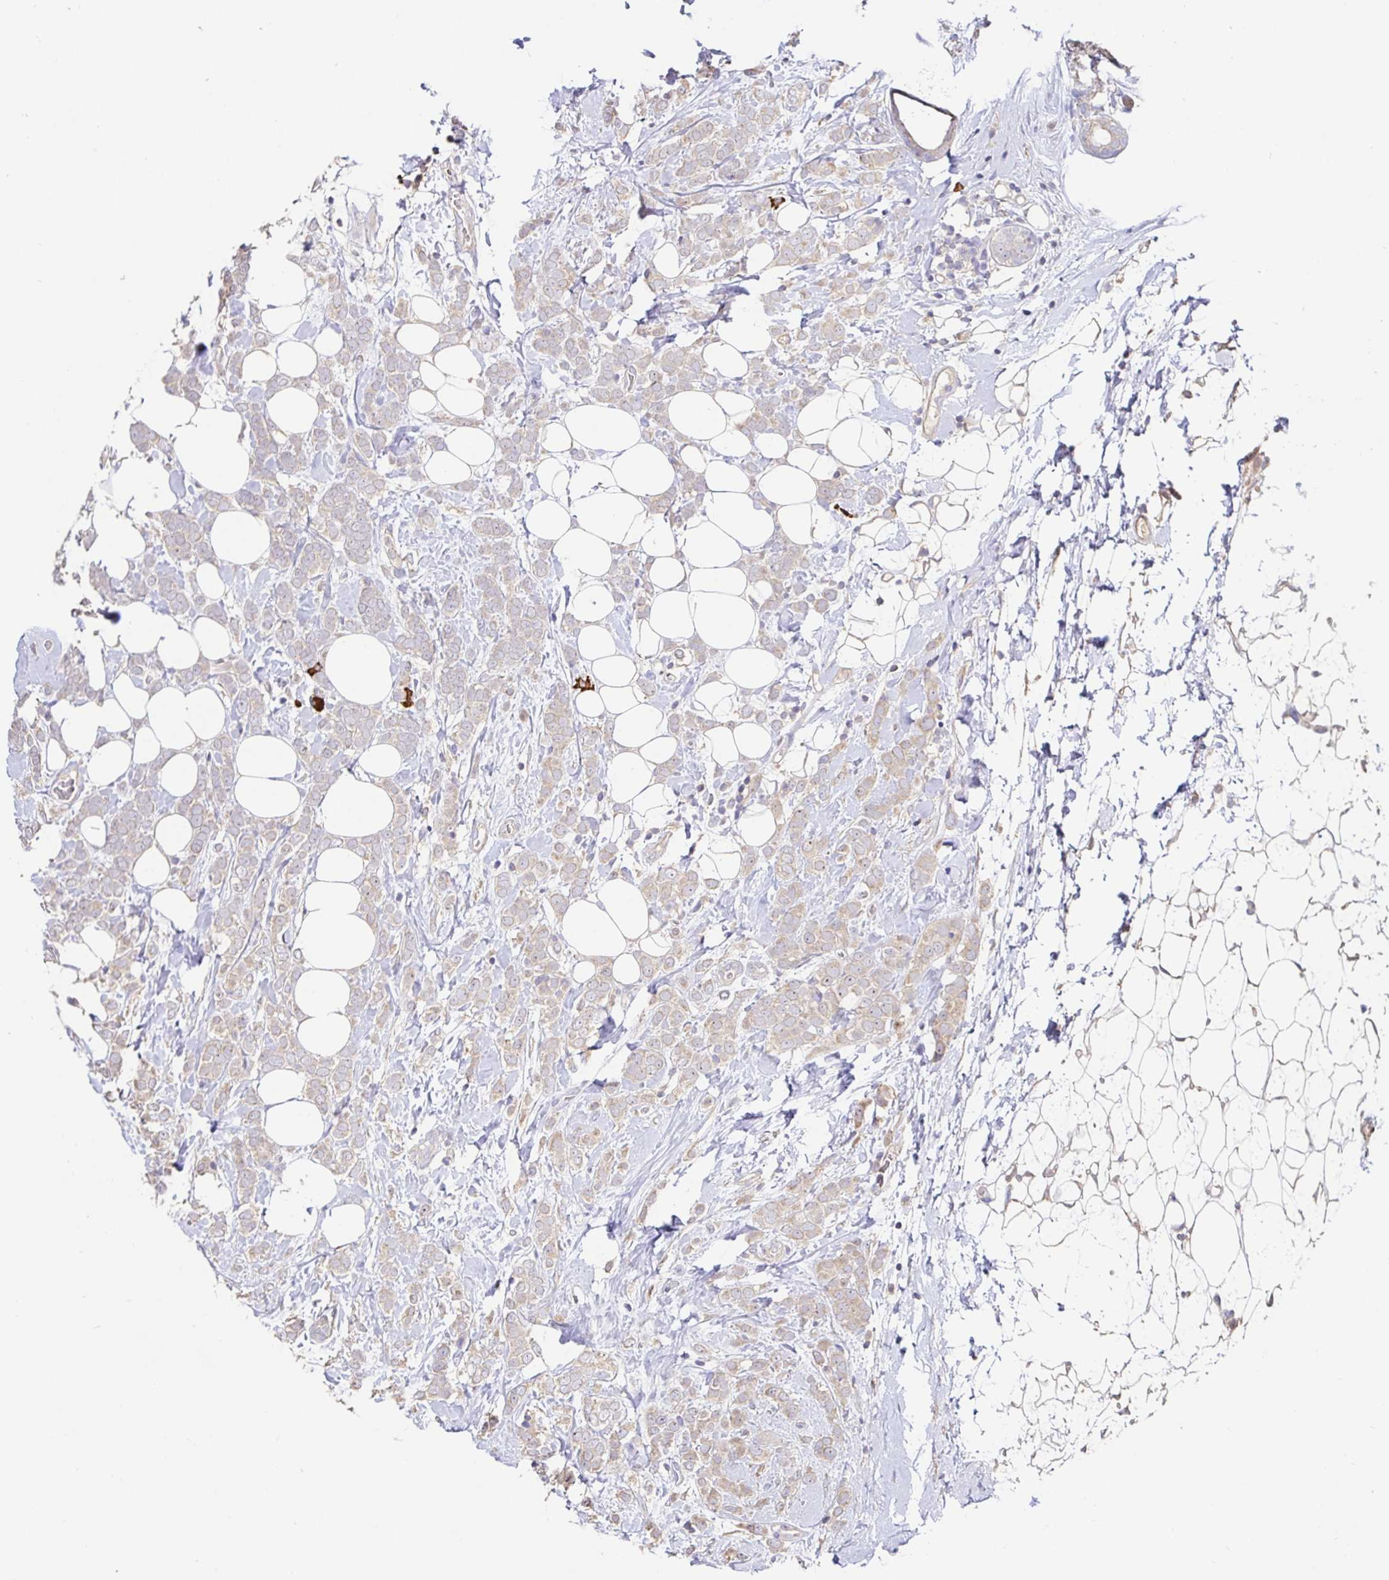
{"staining": {"intensity": "weak", "quantity": "<25%", "location": "cytoplasmic/membranous"}, "tissue": "breast cancer", "cell_type": "Tumor cells", "image_type": "cancer", "snomed": [{"axis": "morphology", "description": "Lobular carcinoma"}, {"axis": "topography", "description": "Breast"}], "caption": "Tumor cells show no significant protein positivity in breast lobular carcinoma.", "gene": "HAGH", "patient": {"sex": "female", "age": 49}}